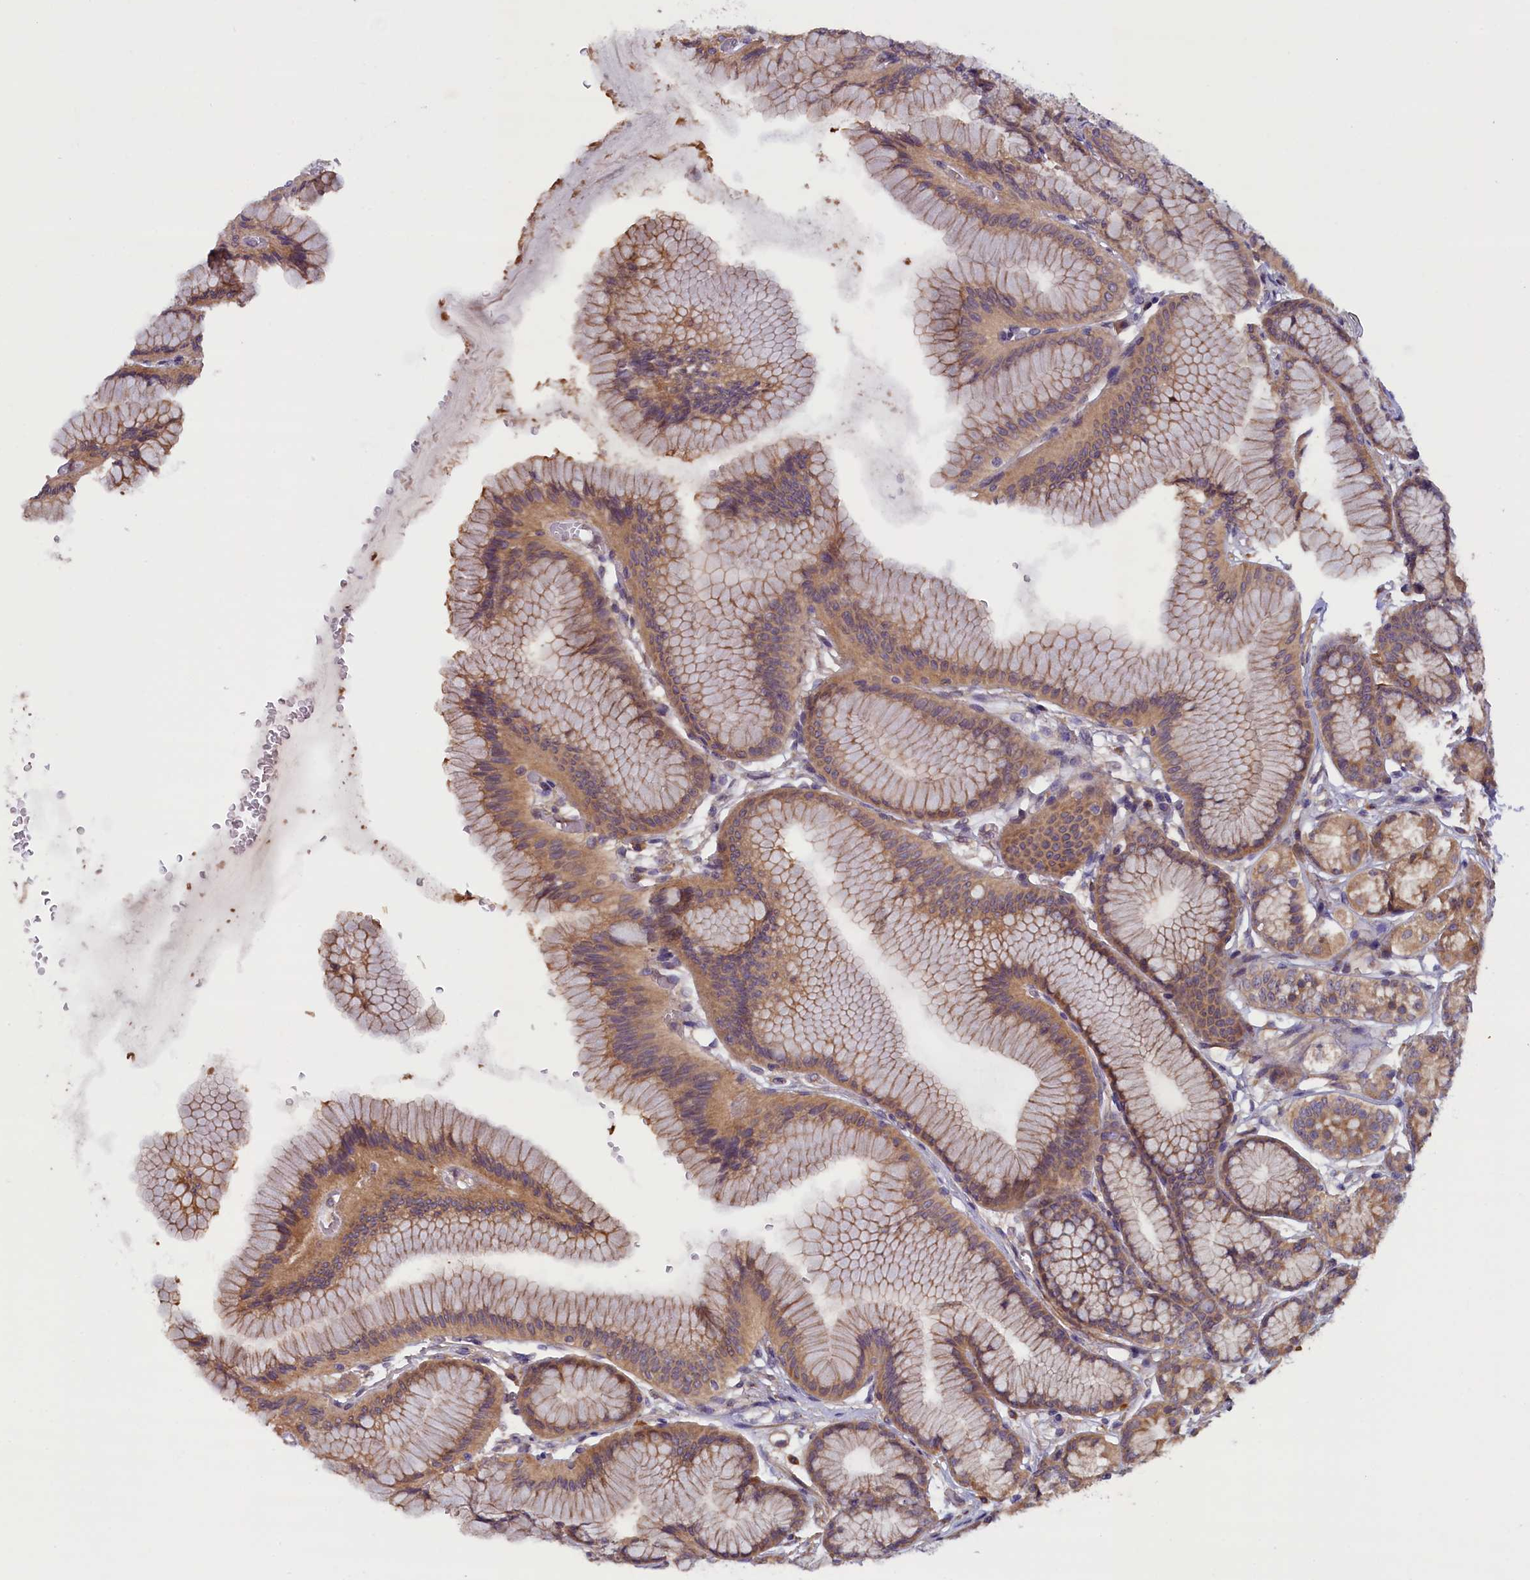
{"staining": {"intensity": "moderate", "quantity": ">75%", "location": "cytoplasmic/membranous"}, "tissue": "stomach", "cell_type": "Glandular cells", "image_type": "normal", "snomed": [{"axis": "morphology", "description": "Normal tissue, NOS"}, {"axis": "morphology", "description": "Adenocarcinoma, NOS"}, {"axis": "morphology", "description": "Adenocarcinoma, High grade"}, {"axis": "topography", "description": "Stomach, upper"}, {"axis": "topography", "description": "Stomach"}], "caption": "IHC (DAB (3,3'-diaminobenzidine)) staining of benign stomach demonstrates moderate cytoplasmic/membranous protein expression in about >75% of glandular cells.", "gene": "CCDC9B", "patient": {"sex": "female", "age": 65}}